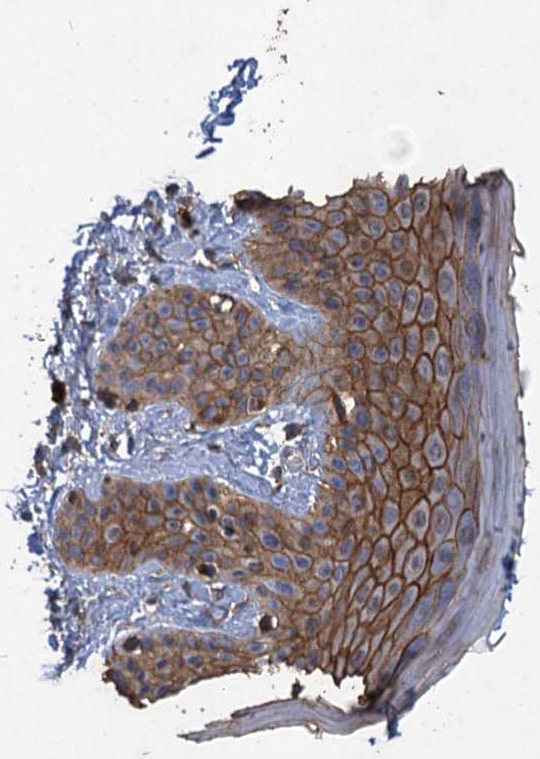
{"staining": {"intensity": "moderate", "quantity": ">75%", "location": "cytoplasmic/membranous"}, "tissue": "skin", "cell_type": "Fibroblasts", "image_type": "normal", "snomed": [{"axis": "morphology", "description": "Normal tissue, NOS"}, {"axis": "topography", "description": "Skin"}], "caption": "DAB immunohistochemical staining of normal skin exhibits moderate cytoplasmic/membranous protein expression in approximately >75% of fibroblasts.", "gene": "SCUBE3", "patient": {"sex": "male", "age": 52}}